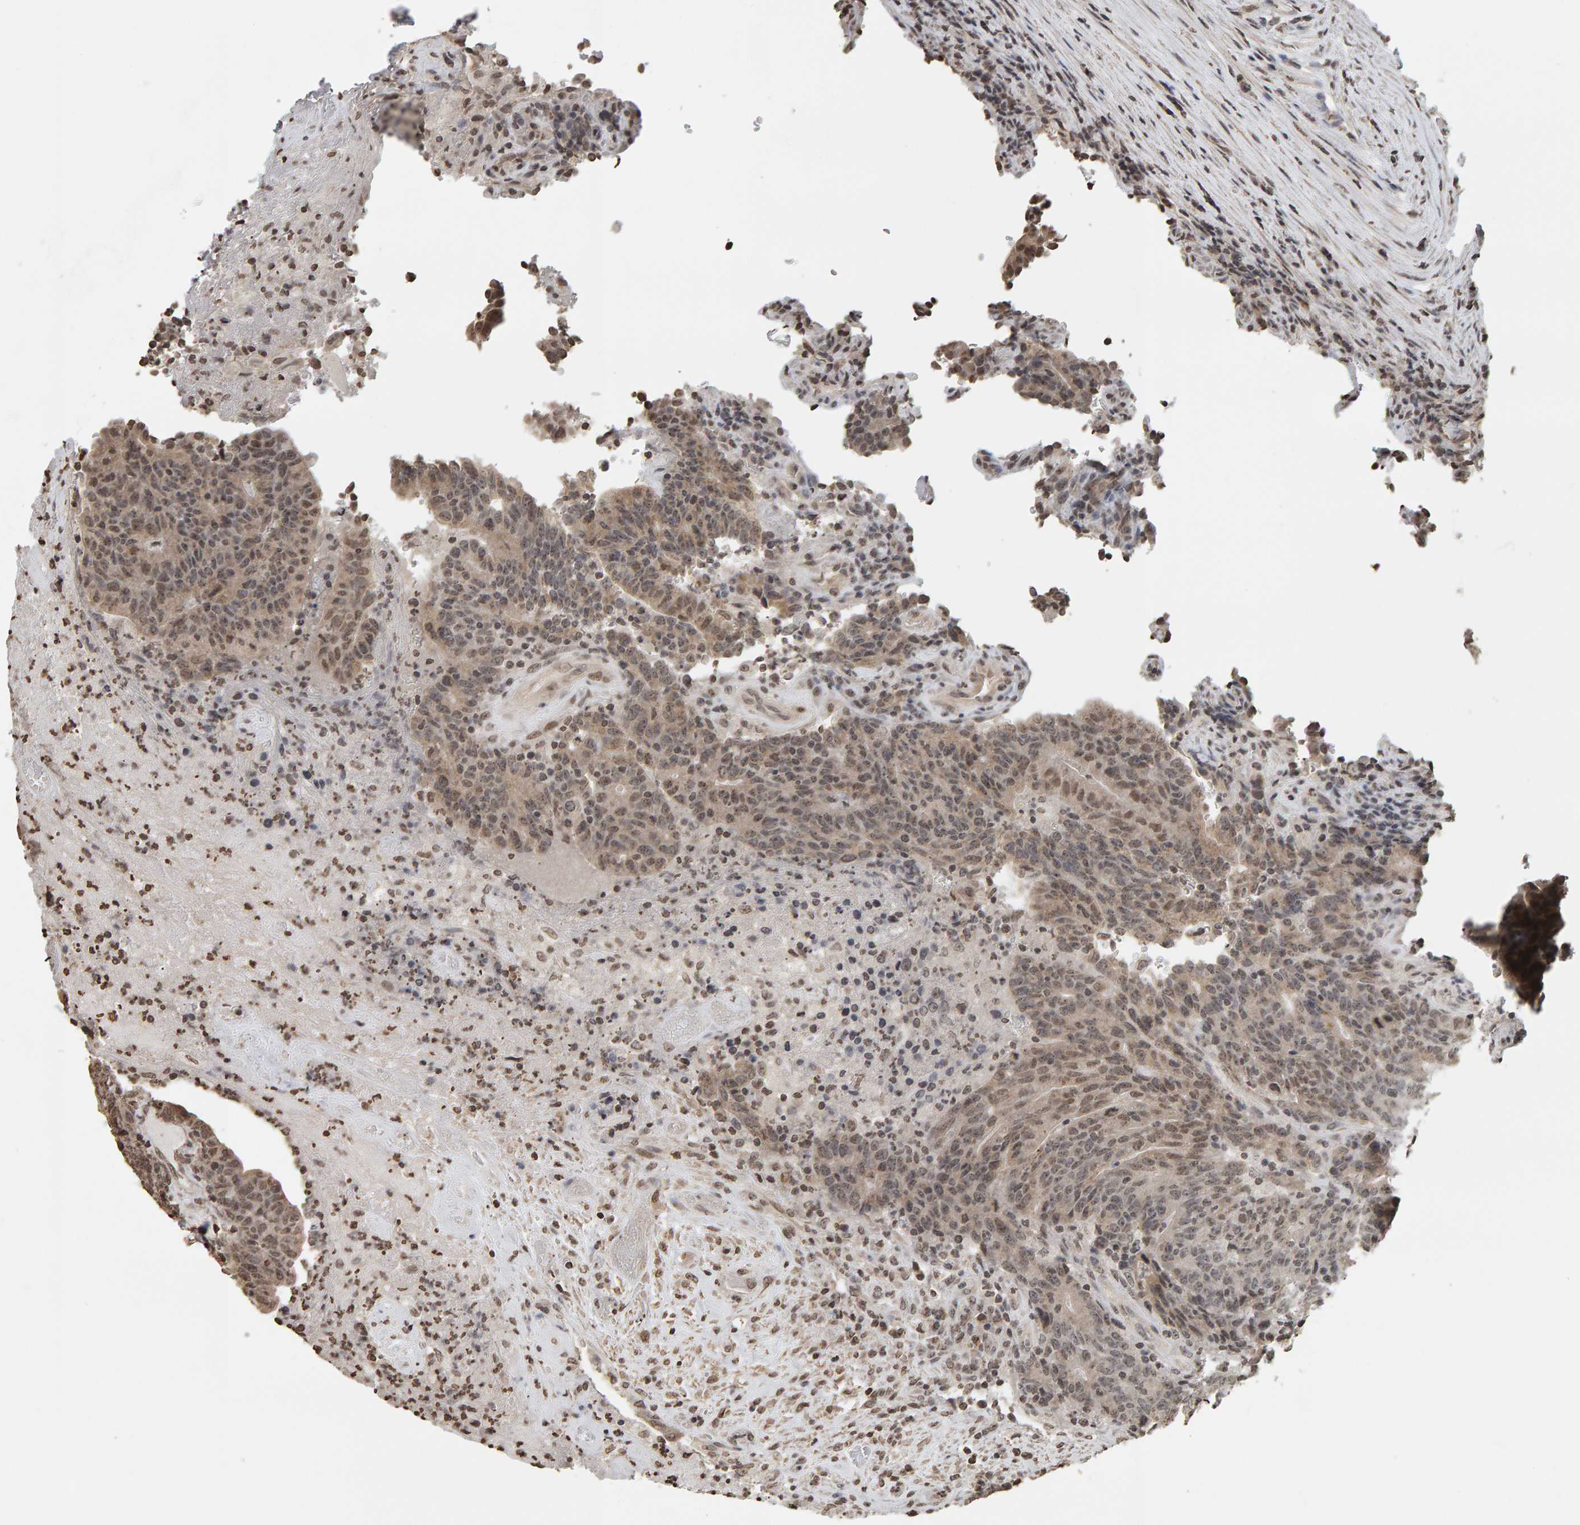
{"staining": {"intensity": "weak", "quantity": ">75%", "location": "cytoplasmic/membranous,nuclear"}, "tissue": "colorectal cancer", "cell_type": "Tumor cells", "image_type": "cancer", "snomed": [{"axis": "morphology", "description": "Normal tissue, NOS"}, {"axis": "morphology", "description": "Adenocarcinoma, NOS"}, {"axis": "topography", "description": "Colon"}], "caption": "Immunohistochemical staining of adenocarcinoma (colorectal) reveals low levels of weak cytoplasmic/membranous and nuclear positivity in approximately >75% of tumor cells.", "gene": "AFF4", "patient": {"sex": "female", "age": 75}}